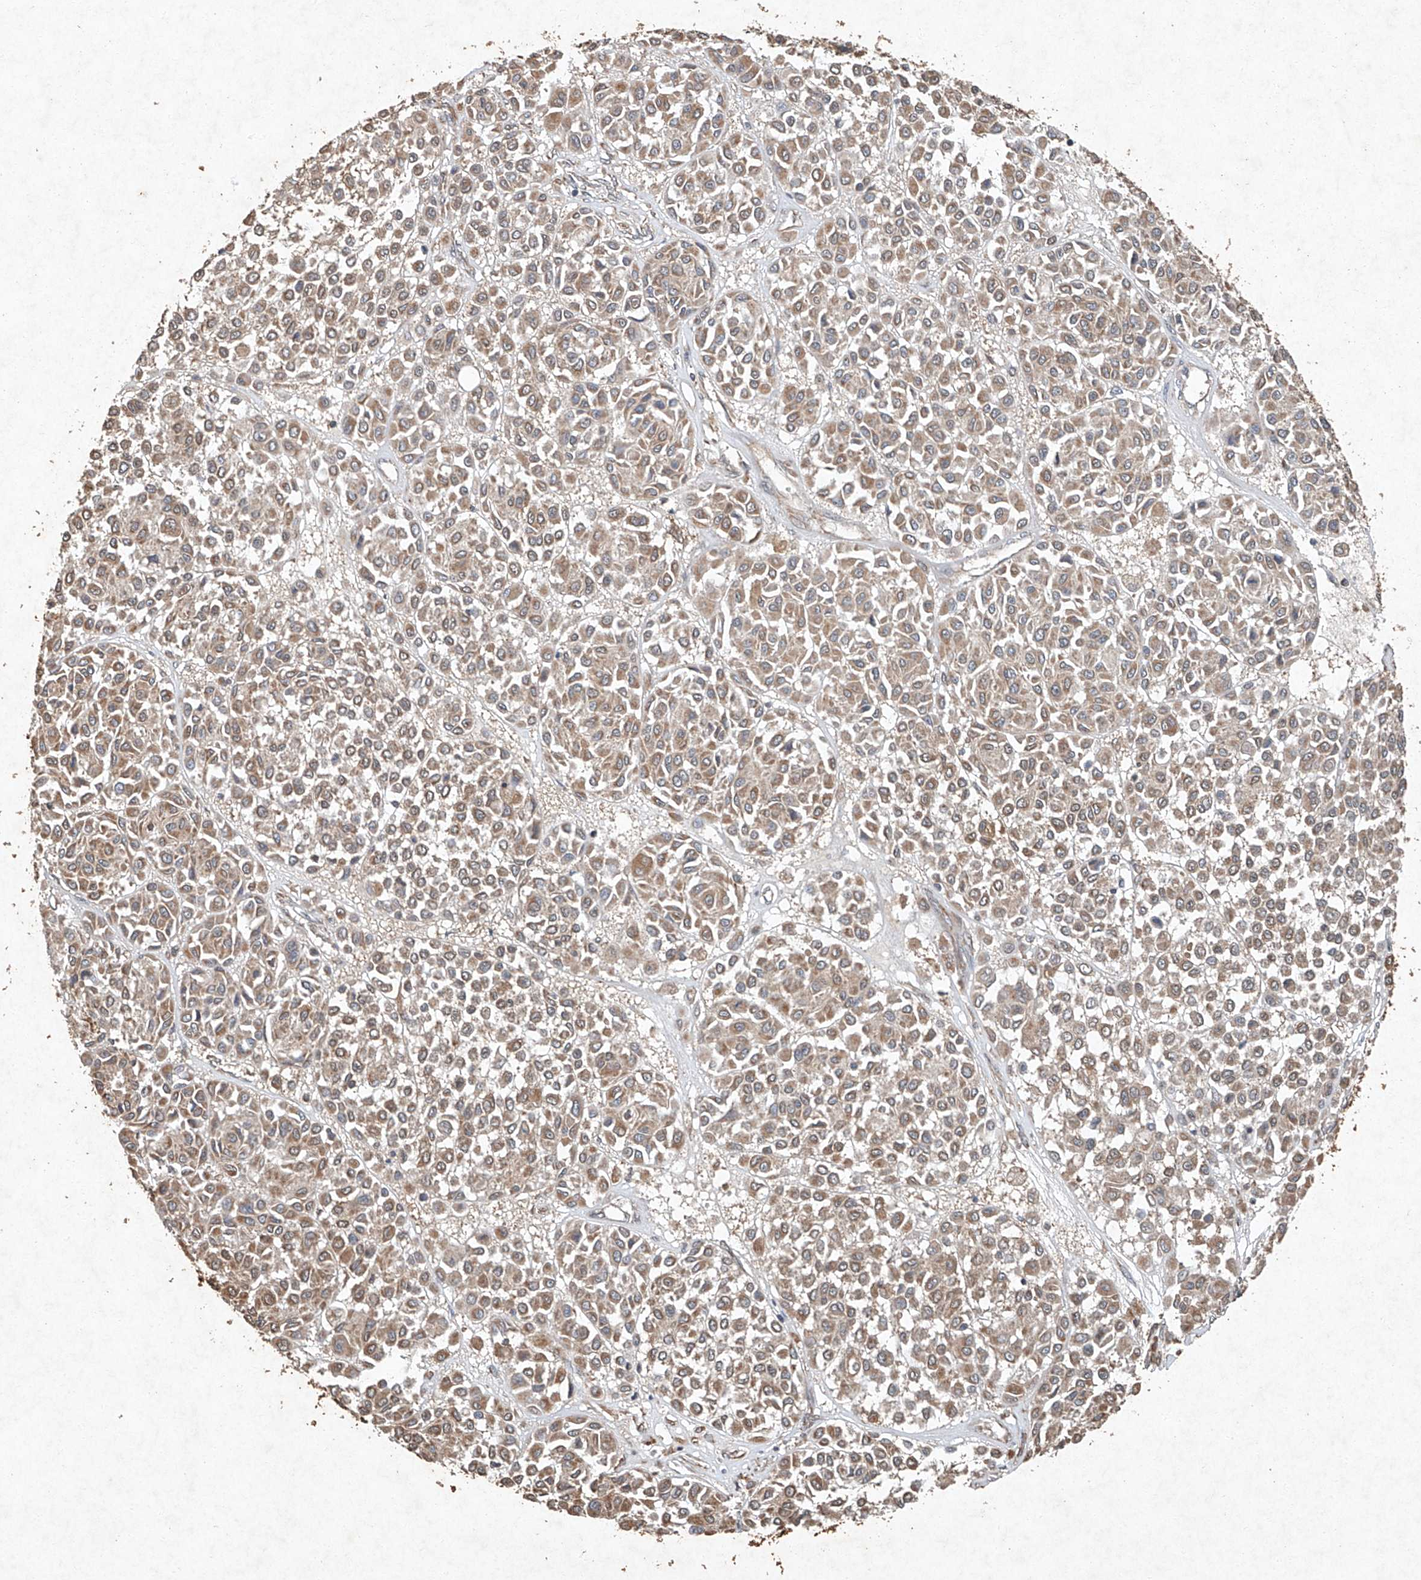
{"staining": {"intensity": "weak", "quantity": ">75%", "location": "cytoplasmic/membranous"}, "tissue": "melanoma", "cell_type": "Tumor cells", "image_type": "cancer", "snomed": [{"axis": "morphology", "description": "Malignant melanoma, Metastatic site"}, {"axis": "topography", "description": "Soft tissue"}], "caption": "The immunohistochemical stain highlights weak cytoplasmic/membranous positivity in tumor cells of melanoma tissue.", "gene": "STK3", "patient": {"sex": "male", "age": 41}}